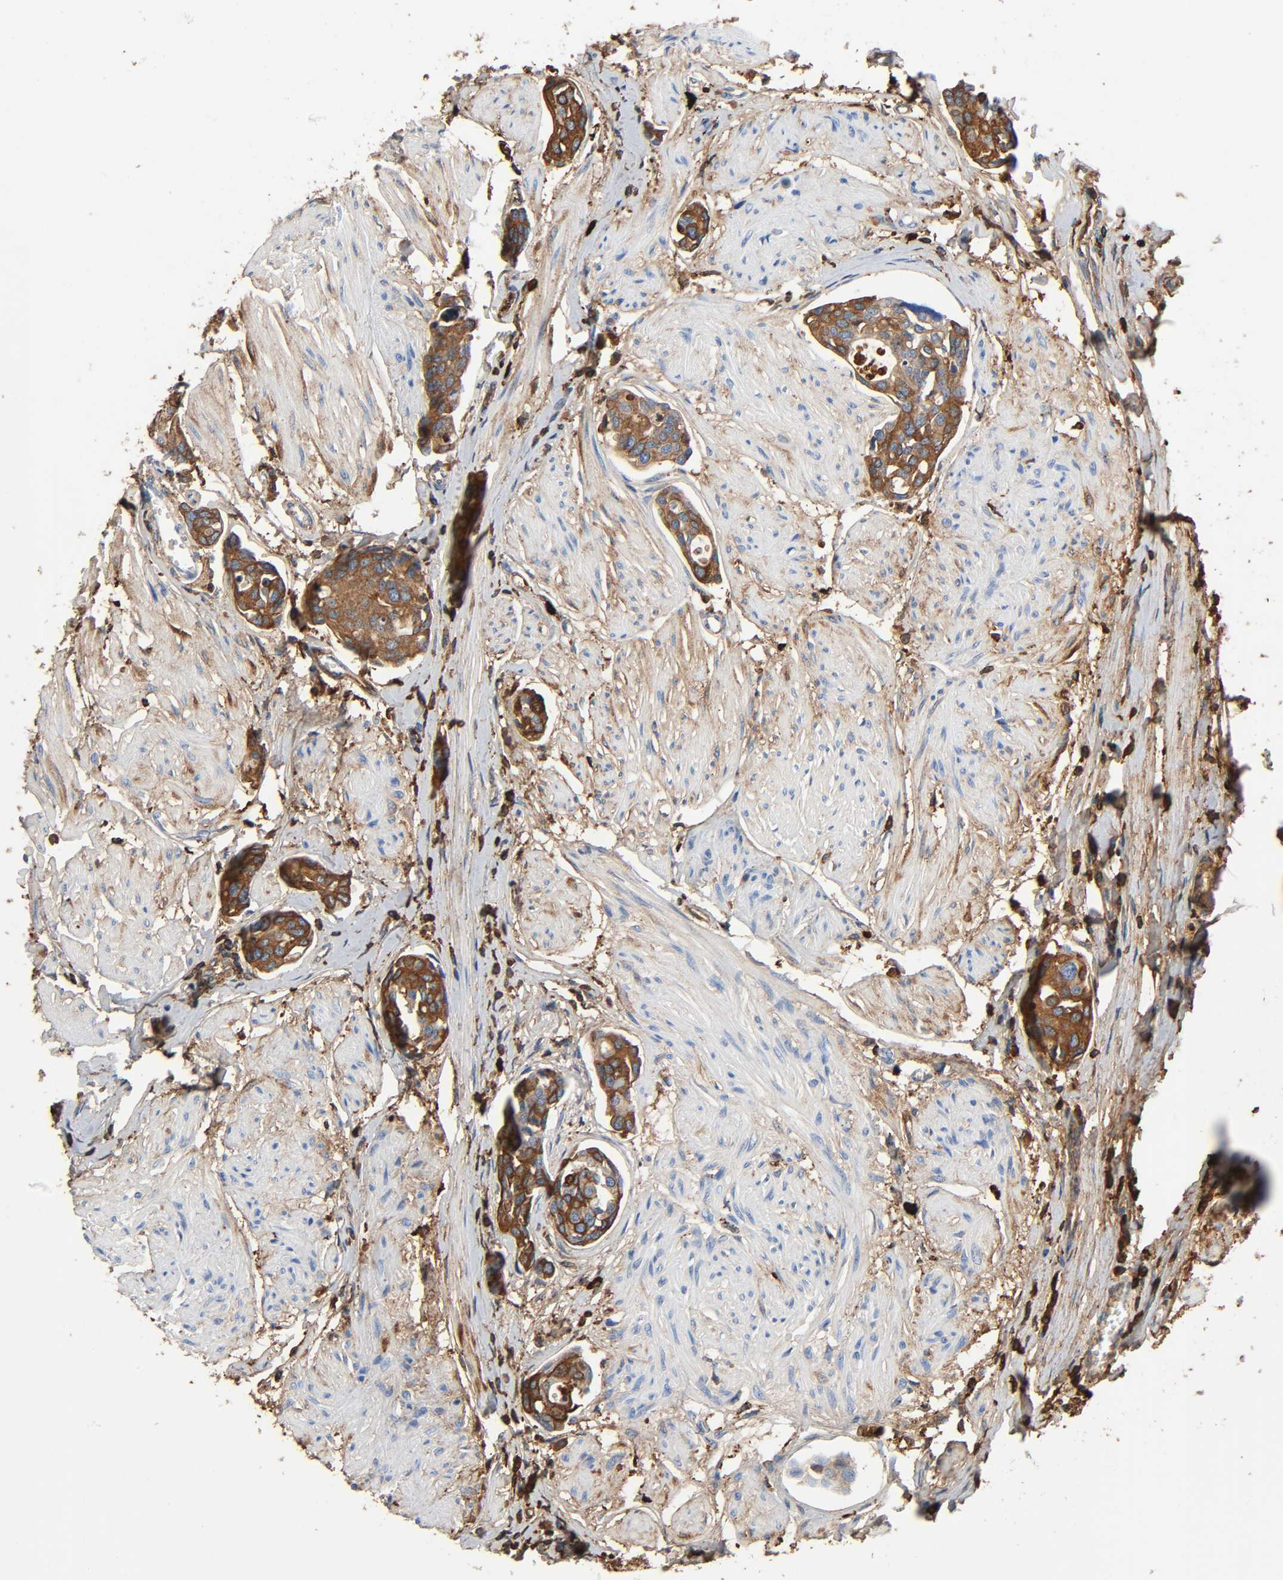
{"staining": {"intensity": "strong", "quantity": ">75%", "location": "cytoplasmic/membranous"}, "tissue": "urothelial cancer", "cell_type": "Tumor cells", "image_type": "cancer", "snomed": [{"axis": "morphology", "description": "Urothelial carcinoma, High grade"}, {"axis": "topography", "description": "Urinary bladder"}], "caption": "A high amount of strong cytoplasmic/membranous expression is appreciated in approximately >75% of tumor cells in urothelial carcinoma (high-grade) tissue.", "gene": "C3", "patient": {"sex": "male", "age": 78}}